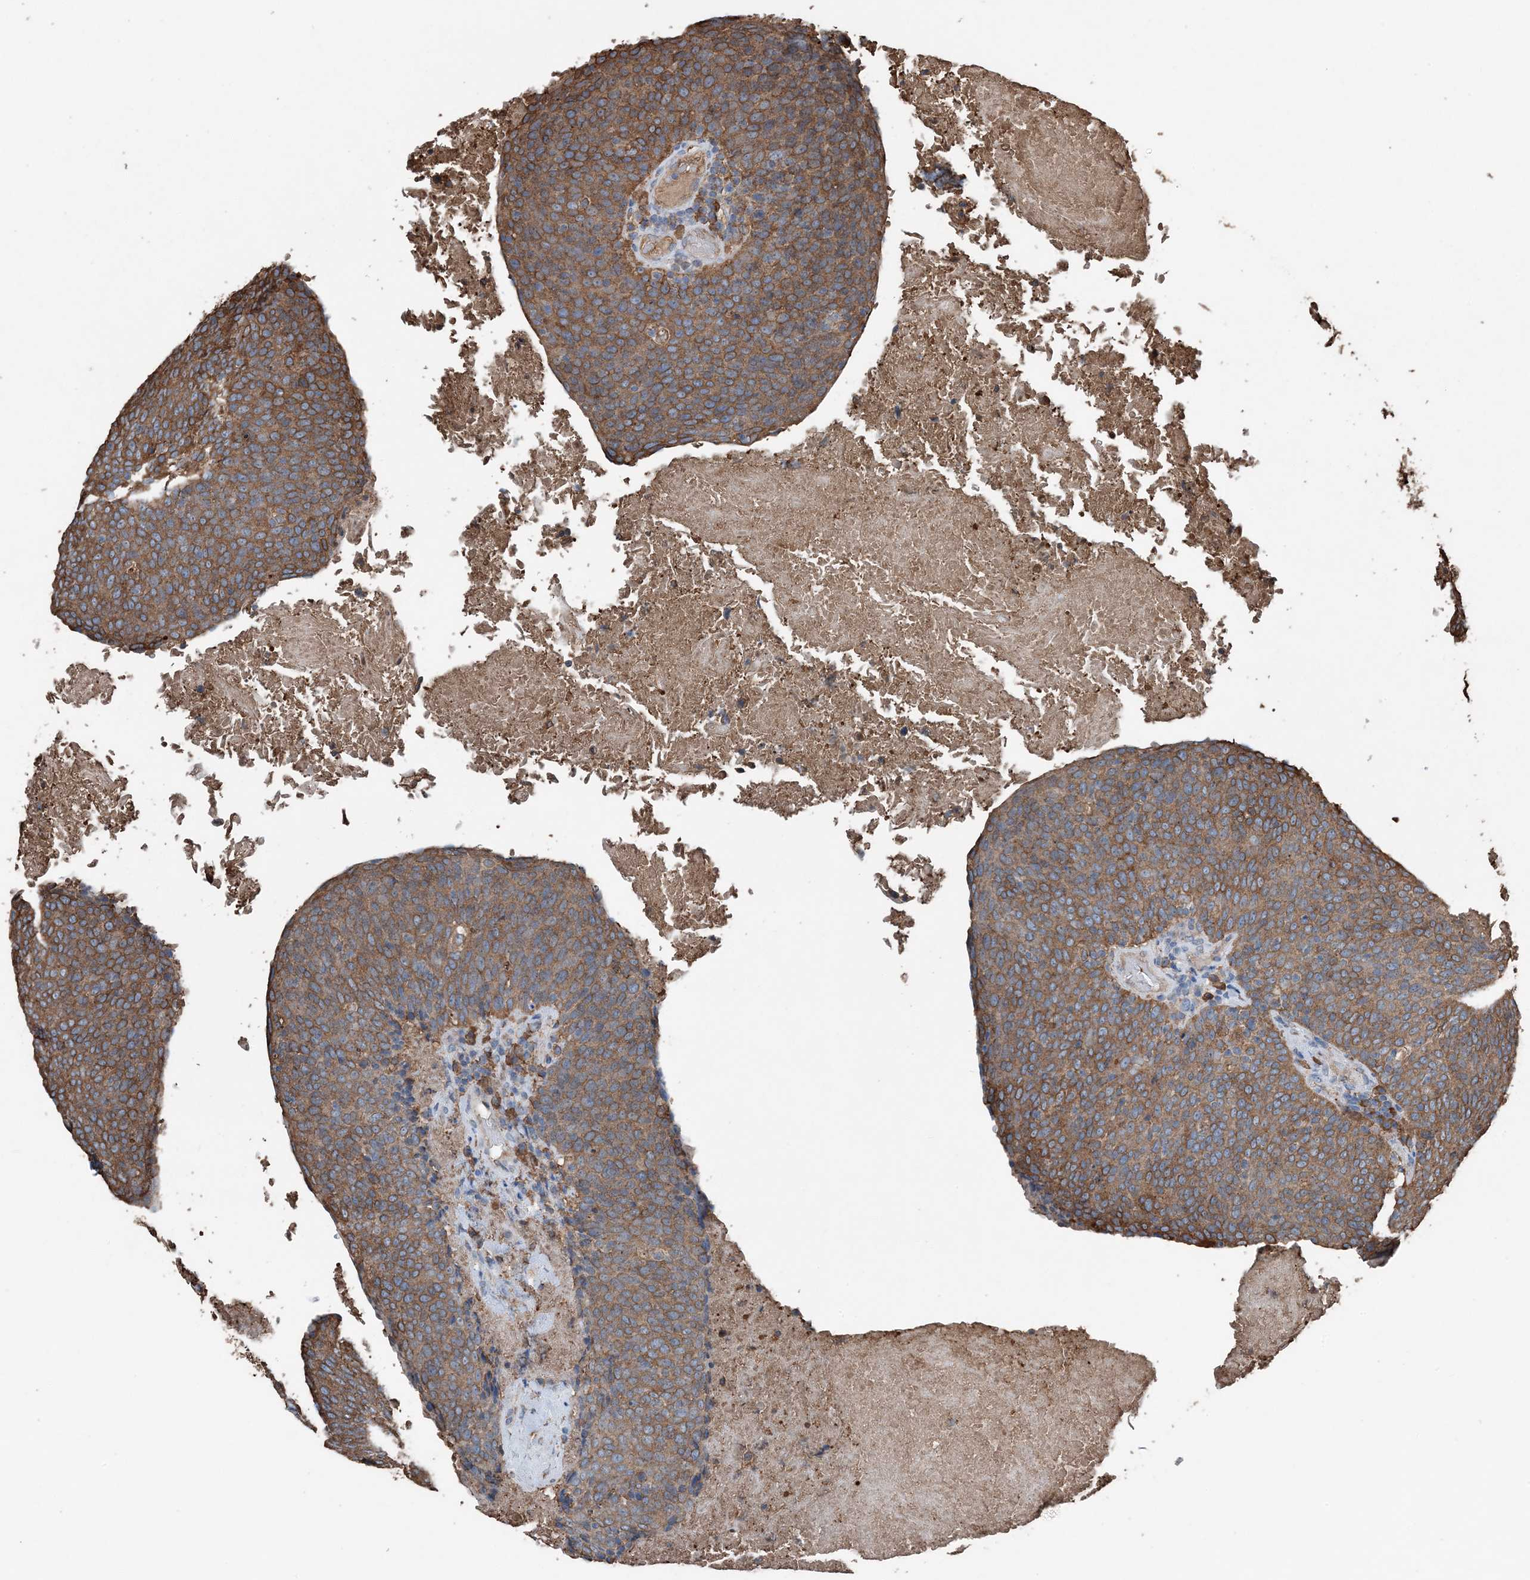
{"staining": {"intensity": "moderate", "quantity": ">75%", "location": "cytoplasmic/membranous"}, "tissue": "head and neck cancer", "cell_type": "Tumor cells", "image_type": "cancer", "snomed": [{"axis": "morphology", "description": "Squamous cell carcinoma, NOS"}, {"axis": "morphology", "description": "Squamous cell carcinoma, metastatic, NOS"}, {"axis": "topography", "description": "Lymph node"}, {"axis": "topography", "description": "Head-Neck"}], "caption": "This photomicrograph demonstrates metastatic squamous cell carcinoma (head and neck) stained with immunohistochemistry (IHC) to label a protein in brown. The cytoplasmic/membranous of tumor cells show moderate positivity for the protein. Nuclei are counter-stained blue.", "gene": "PDIA6", "patient": {"sex": "male", "age": 62}}